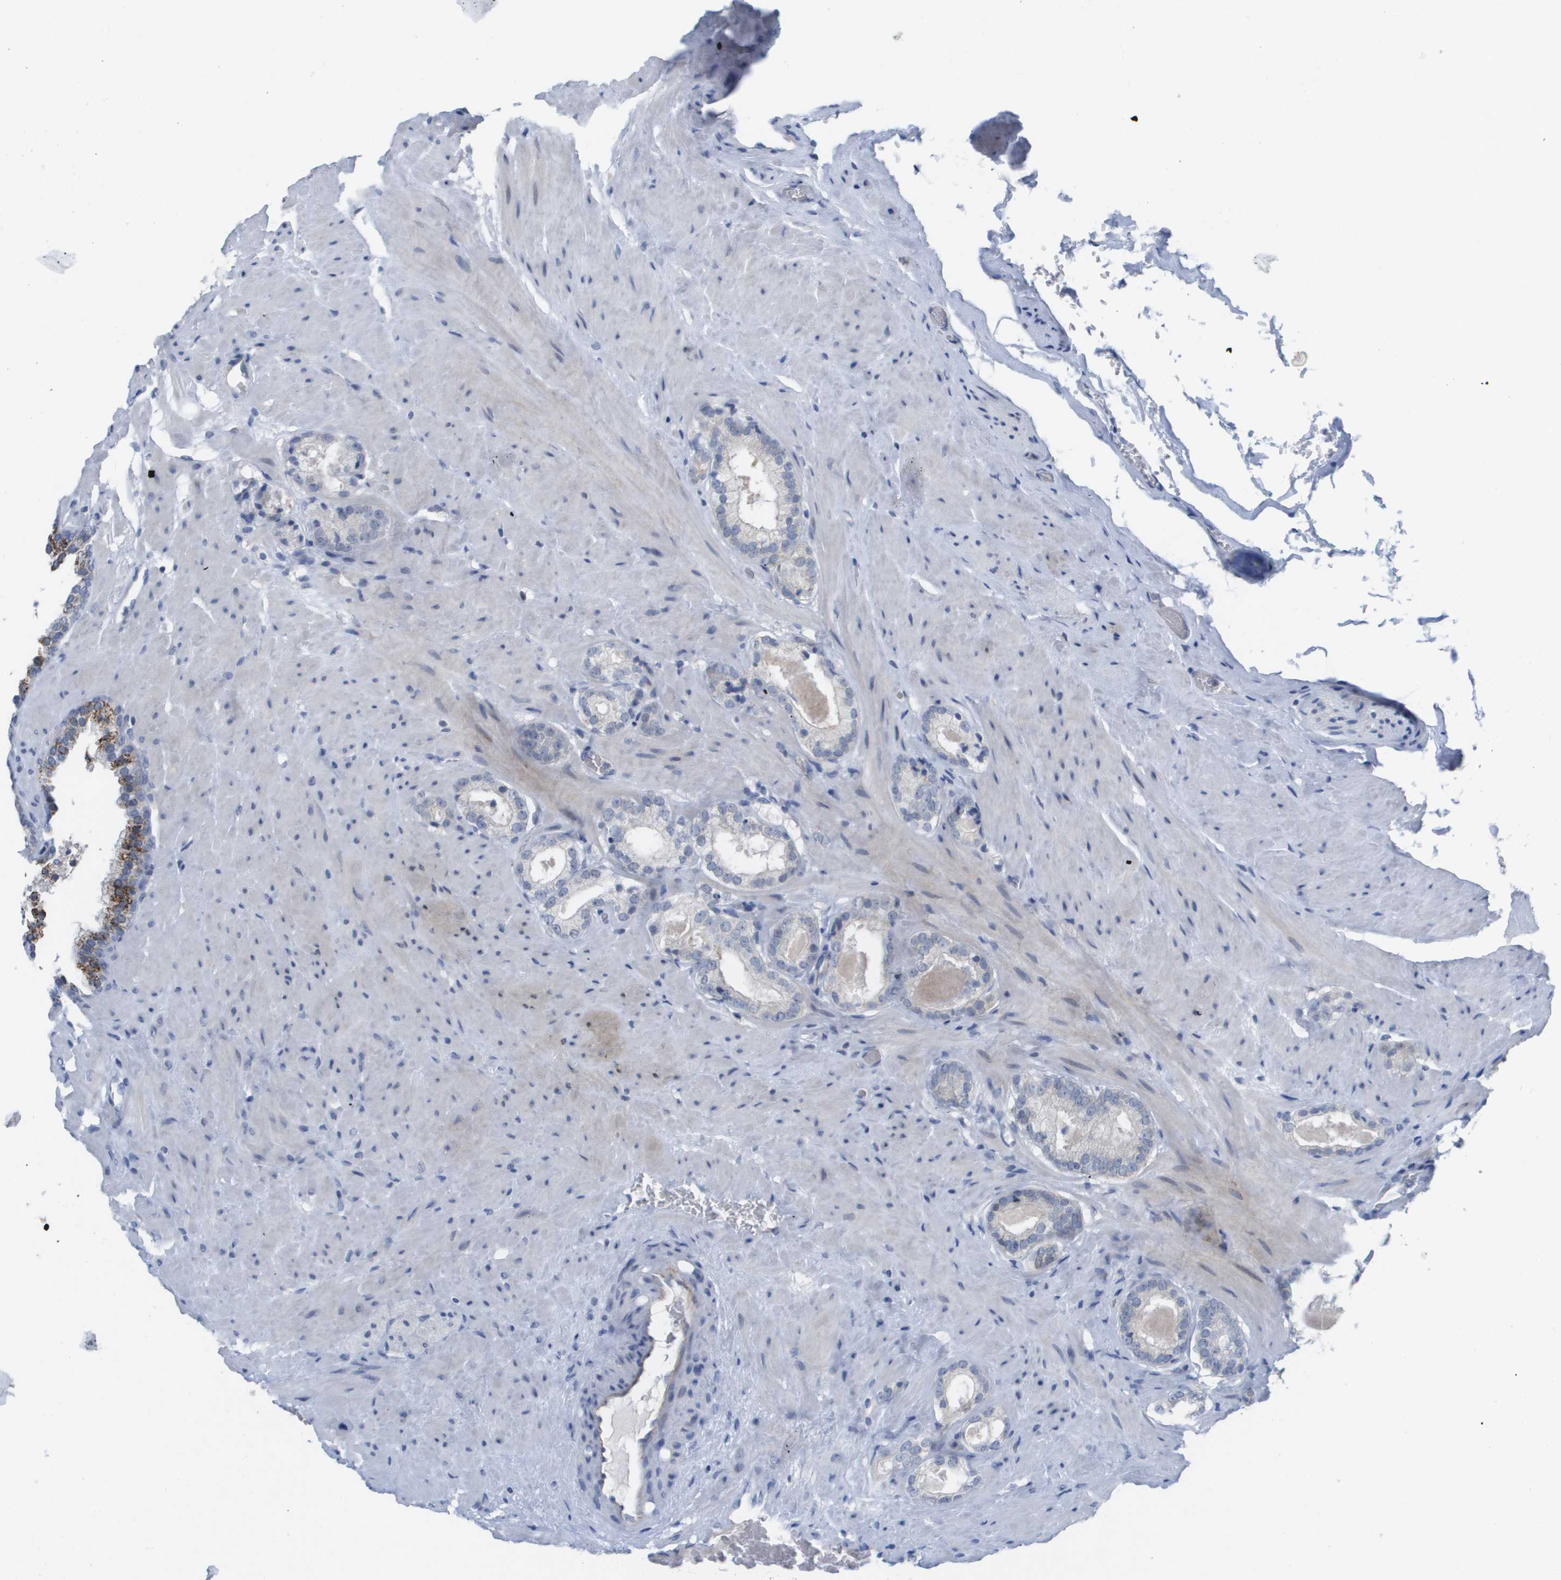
{"staining": {"intensity": "negative", "quantity": "none", "location": "none"}, "tissue": "prostate cancer", "cell_type": "Tumor cells", "image_type": "cancer", "snomed": [{"axis": "morphology", "description": "Adenocarcinoma, High grade"}, {"axis": "topography", "description": "Prostate"}], "caption": "DAB immunohistochemical staining of prostate cancer reveals no significant expression in tumor cells. (DAB IHC, high magnification).", "gene": "PDE4A", "patient": {"sex": "male", "age": 64}}